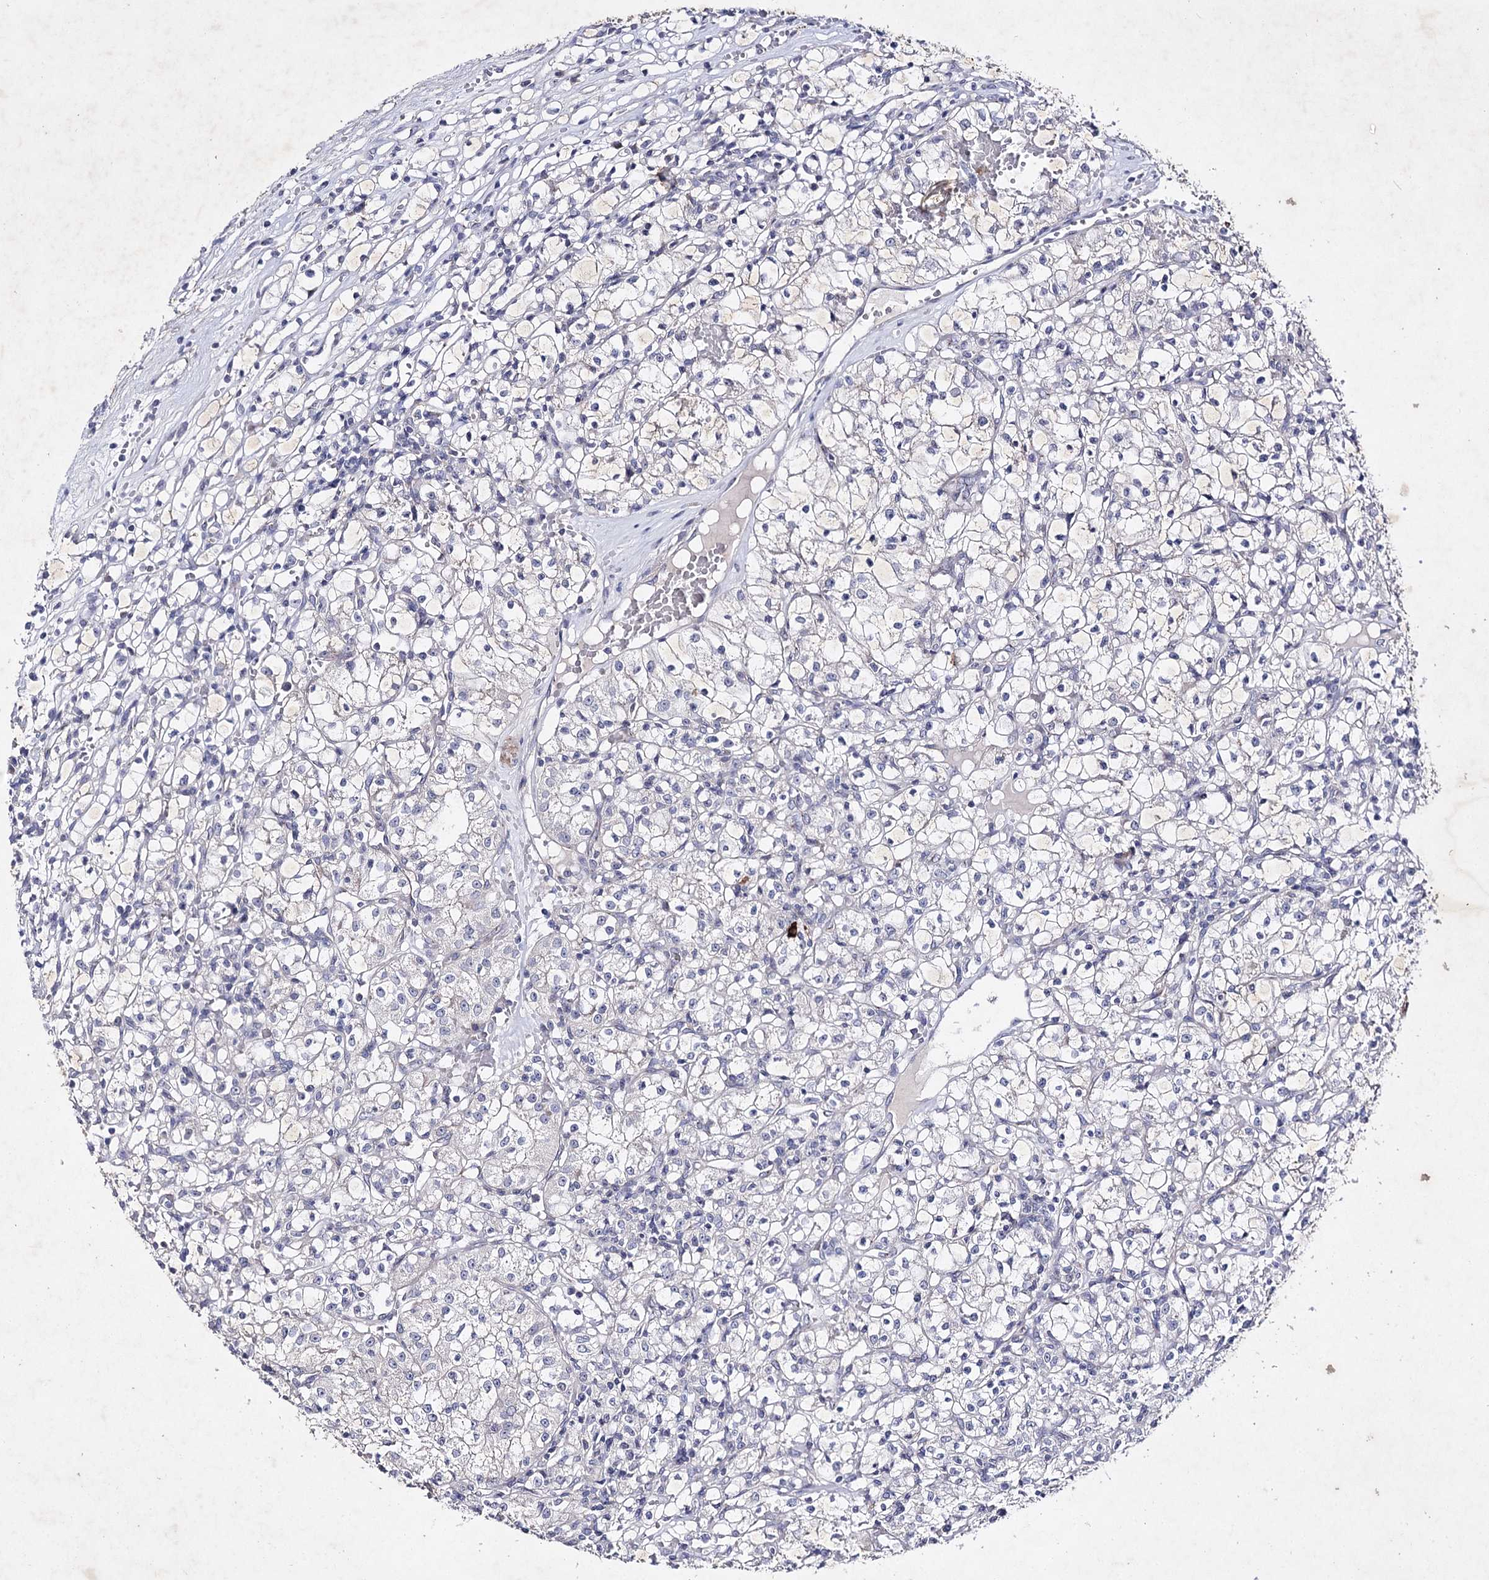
{"staining": {"intensity": "negative", "quantity": "none", "location": "none"}, "tissue": "renal cancer", "cell_type": "Tumor cells", "image_type": "cancer", "snomed": [{"axis": "morphology", "description": "Adenocarcinoma, NOS"}, {"axis": "topography", "description": "Kidney"}], "caption": "Tumor cells are negative for brown protein staining in renal cancer.", "gene": "COX15", "patient": {"sex": "female", "age": 59}}